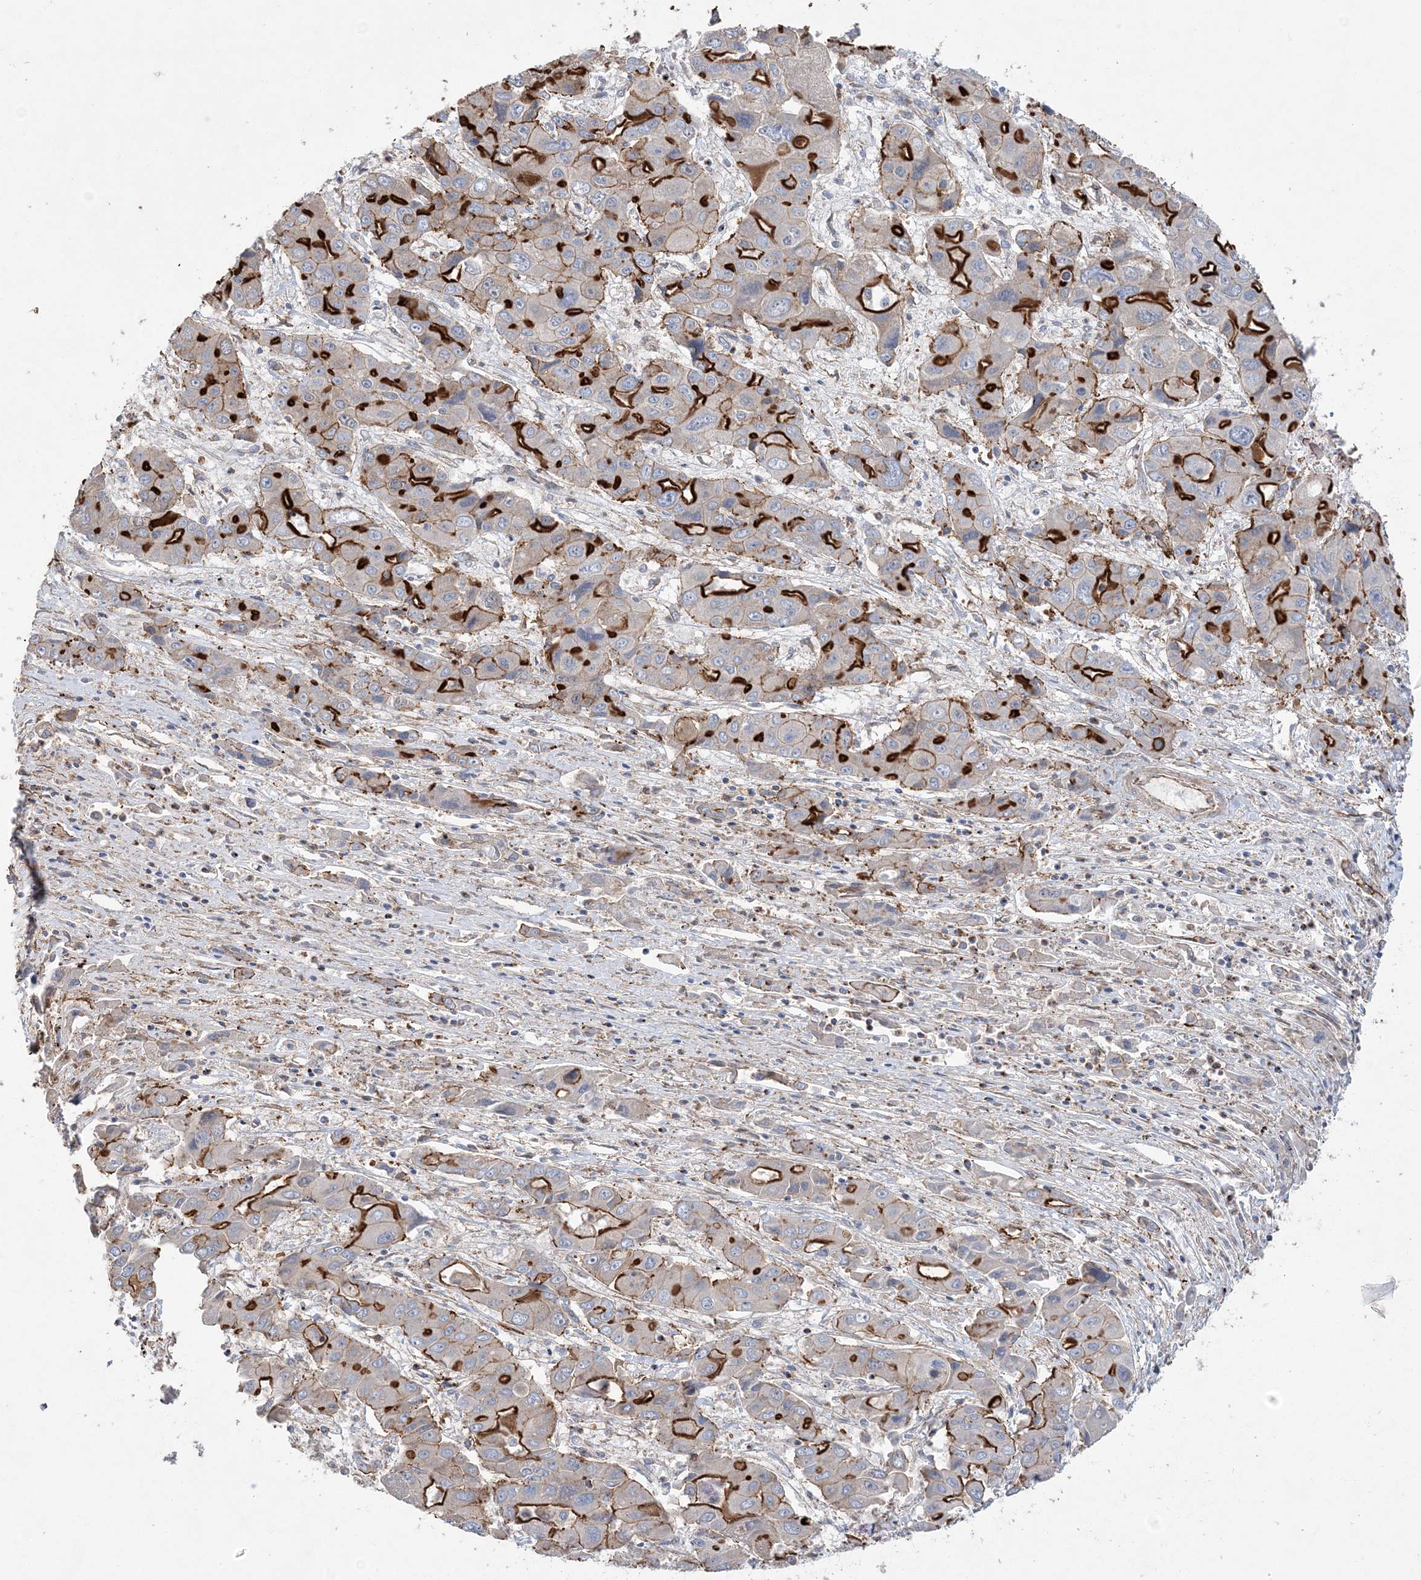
{"staining": {"intensity": "strong", "quantity": "25%-75%", "location": "cytoplasmic/membranous"}, "tissue": "liver cancer", "cell_type": "Tumor cells", "image_type": "cancer", "snomed": [{"axis": "morphology", "description": "Cholangiocarcinoma"}, {"axis": "topography", "description": "Liver"}], "caption": "Protein expression by immunohistochemistry demonstrates strong cytoplasmic/membranous positivity in about 25%-75% of tumor cells in cholangiocarcinoma (liver). (Brightfield microscopy of DAB IHC at high magnification).", "gene": "PIGC", "patient": {"sex": "male", "age": 67}}